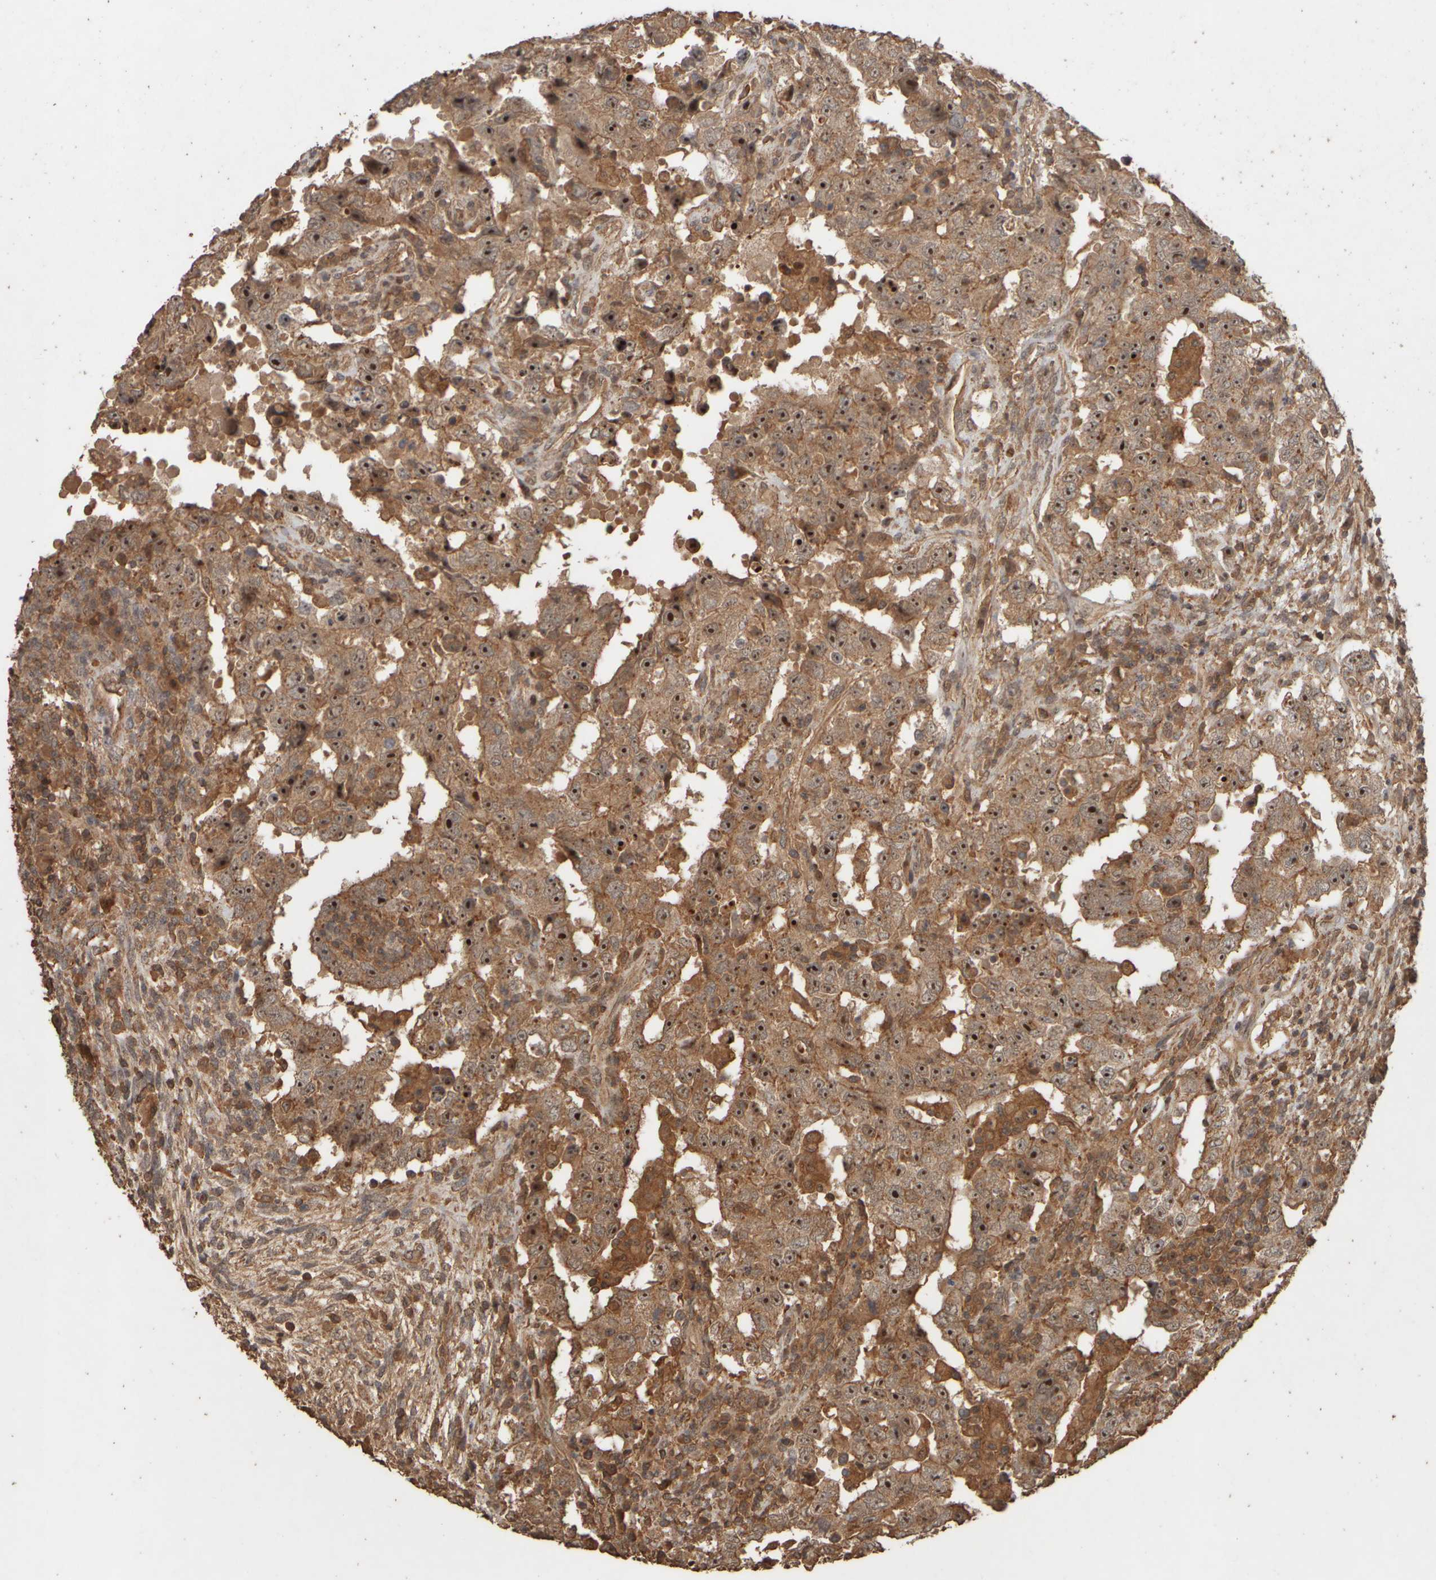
{"staining": {"intensity": "moderate", "quantity": ">75%", "location": "cytoplasmic/membranous,nuclear"}, "tissue": "testis cancer", "cell_type": "Tumor cells", "image_type": "cancer", "snomed": [{"axis": "morphology", "description": "Carcinoma, Embryonal, NOS"}, {"axis": "topography", "description": "Testis"}], "caption": "Immunohistochemistry photomicrograph of human testis embryonal carcinoma stained for a protein (brown), which reveals medium levels of moderate cytoplasmic/membranous and nuclear staining in approximately >75% of tumor cells.", "gene": "SPHK1", "patient": {"sex": "male", "age": 26}}